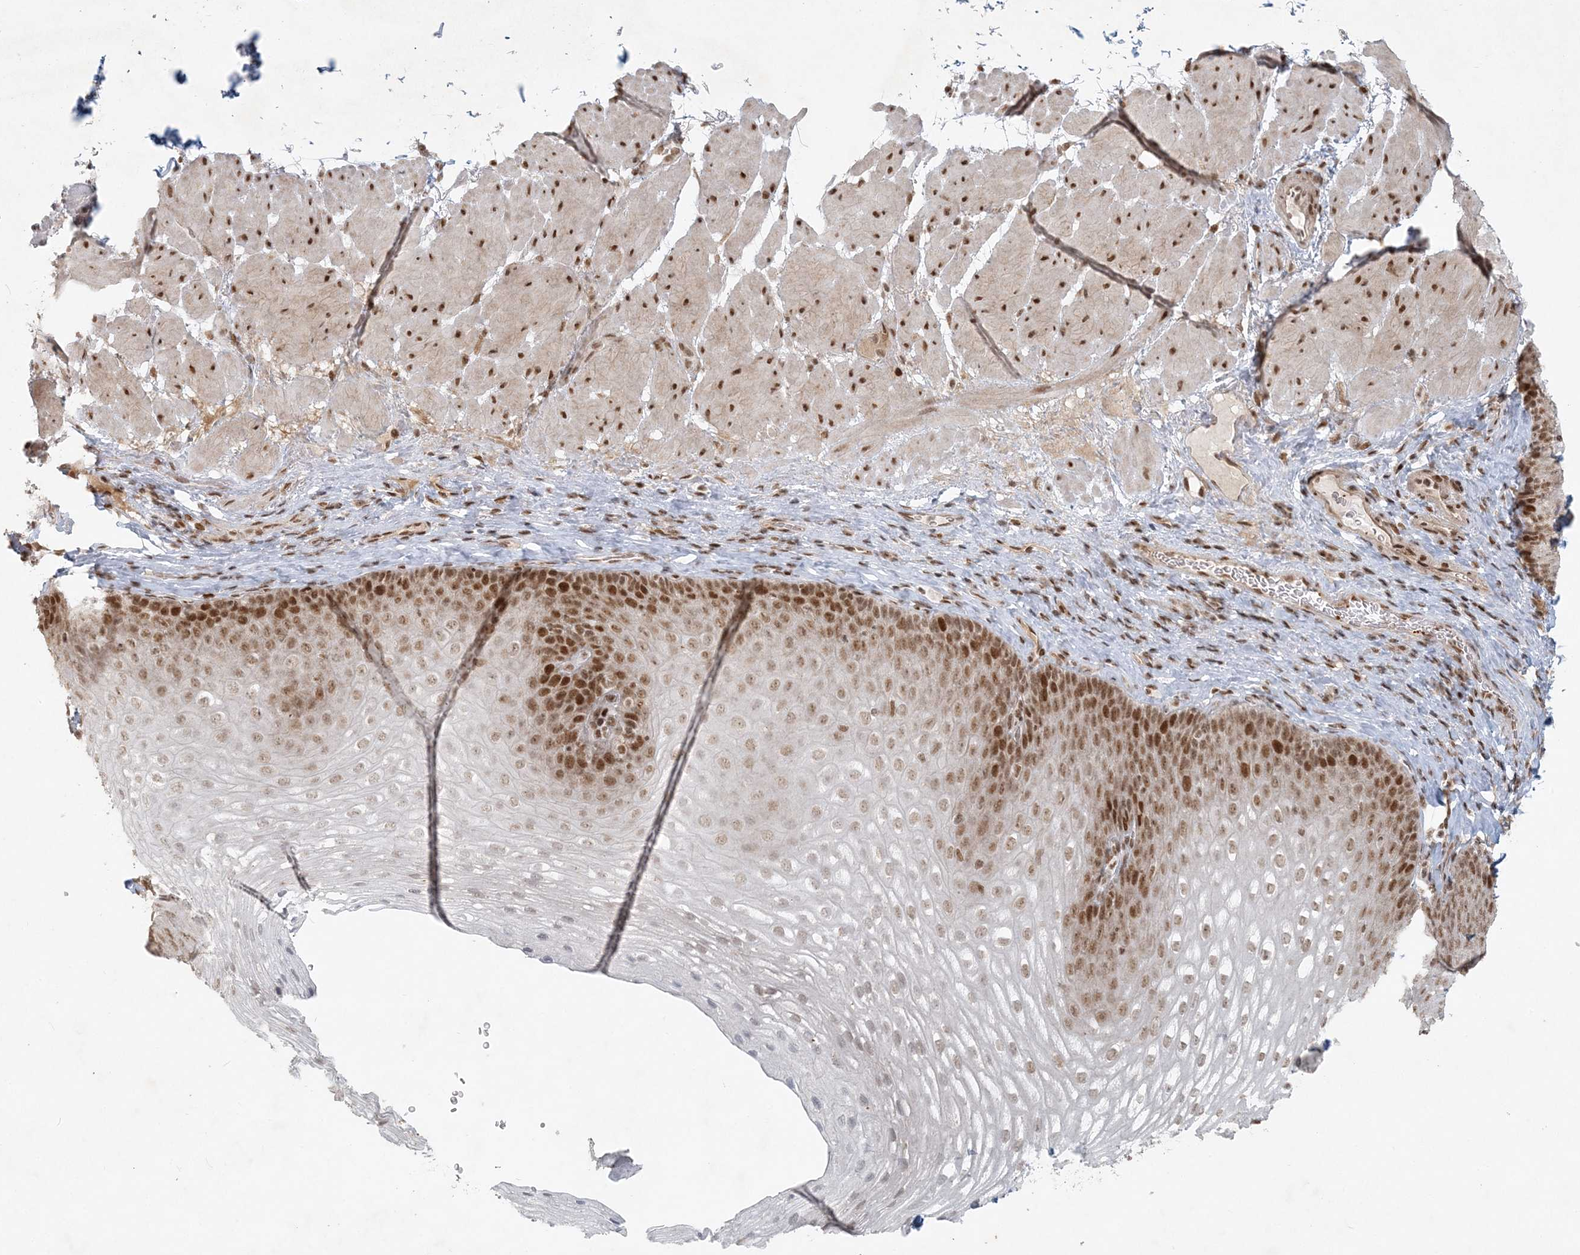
{"staining": {"intensity": "strong", "quantity": ">75%", "location": "nuclear"}, "tissue": "esophagus", "cell_type": "Squamous epithelial cells", "image_type": "normal", "snomed": [{"axis": "morphology", "description": "Normal tissue, NOS"}, {"axis": "topography", "description": "Esophagus"}], "caption": "A brown stain labels strong nuclear expression of a protein in squamous epithelial cells of benign human esophagus.", "gene": "BAZ1B", "patient": {"sex": "female", "age": 66}}